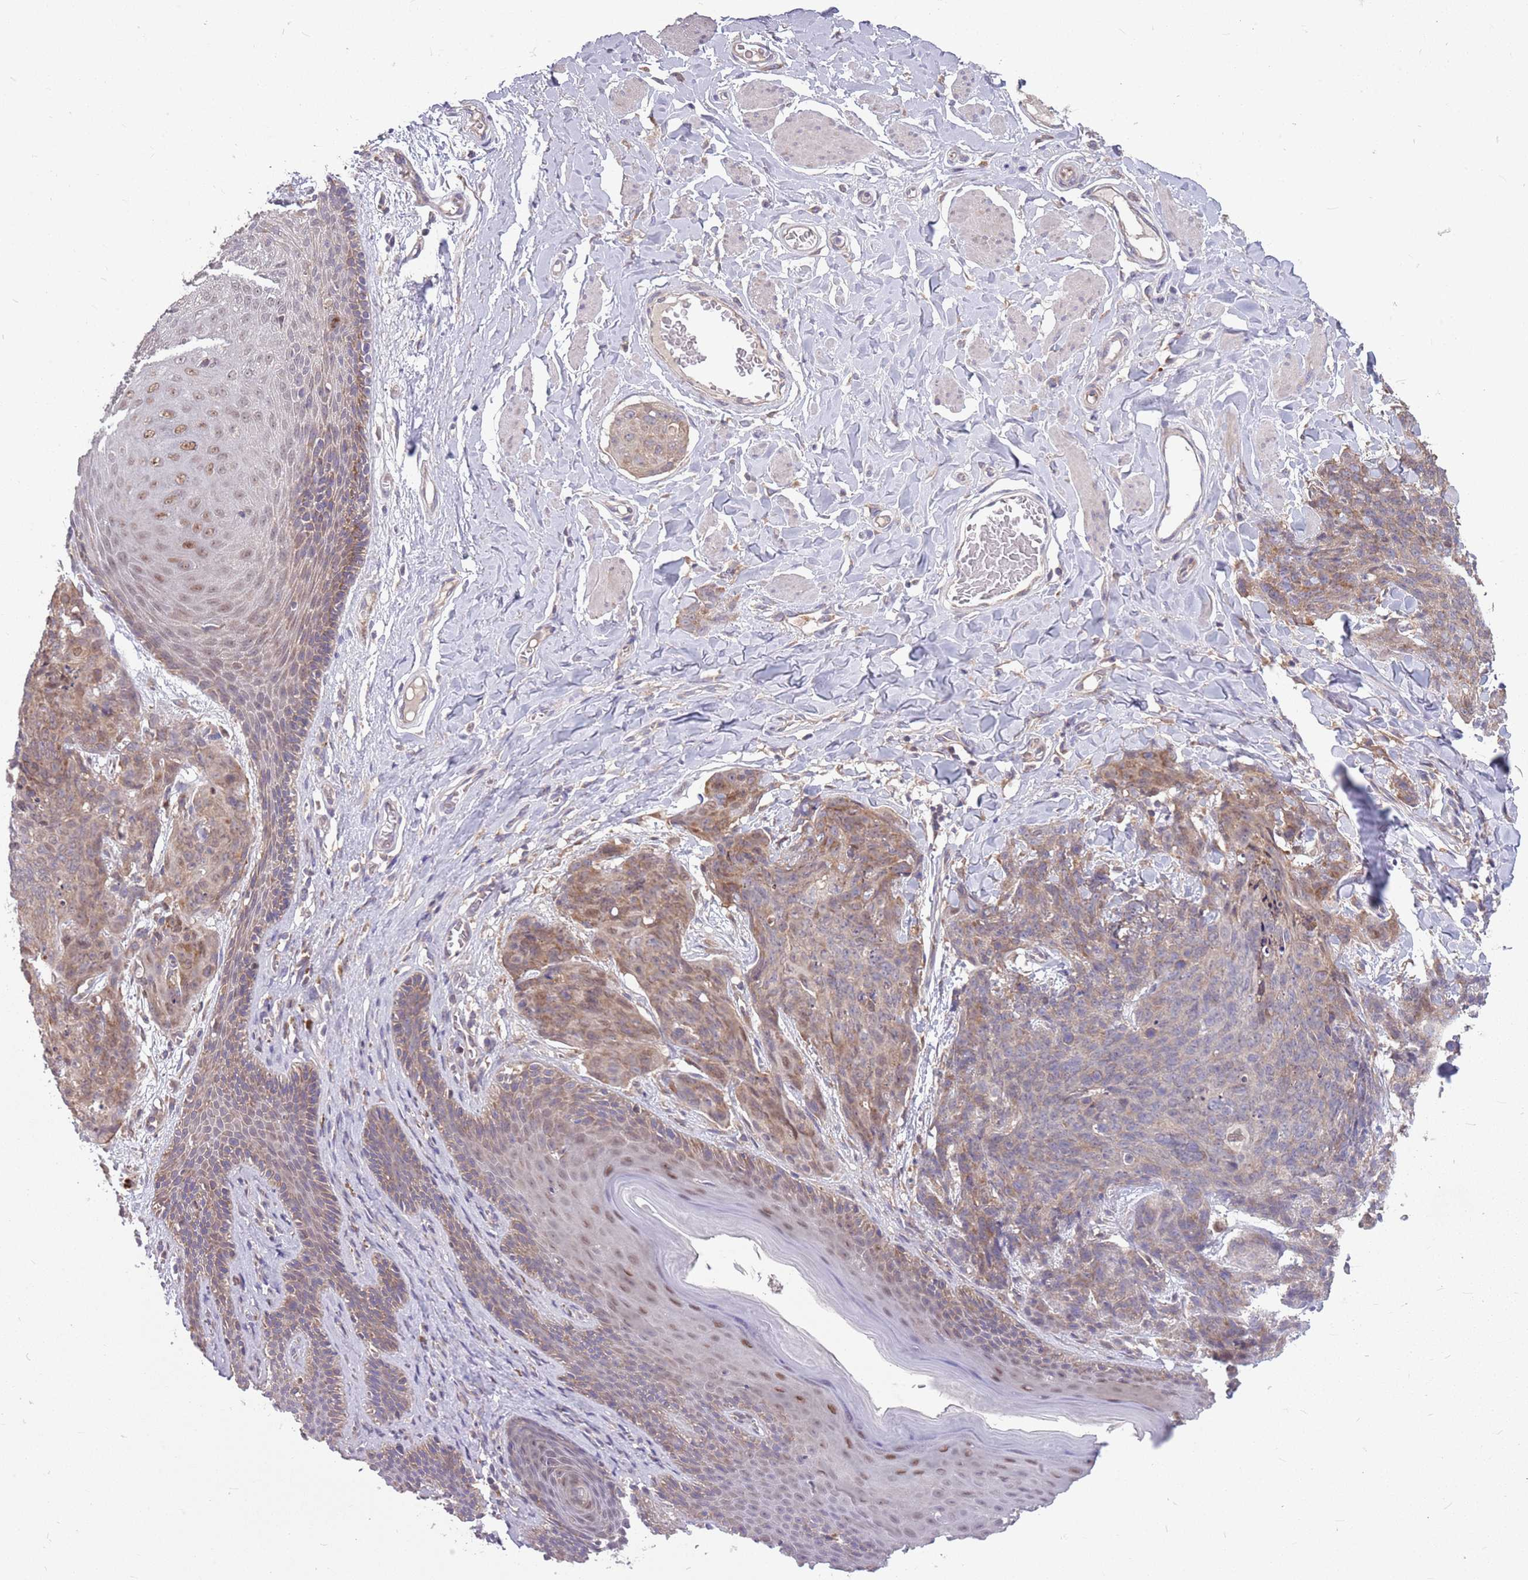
{"staining": {"intensity": "moderate", "quantity": "25%-75%", "location": "cytoplasmic/membranous"}, "tissue": "skin cancer", "cell_type": "Tumor cells", "image_type": "cancer", "snomed": [{"axis": "morphology", "description": "Squamous cell carcinoma, NOS"}, {"axis": "topography", "description": "Skin"}, {"axis": "topography", "description": "Vulva"}], "caption": "An image showing moderate cytoplasmic/membranous staining in approximately 25%-75% of tumor cells in skin squamous cell carcinoma, as visualized by brown immunohistochemical staining.", "gene": "PPP1R27", "patient": {"sex": "female", "age": 85}}